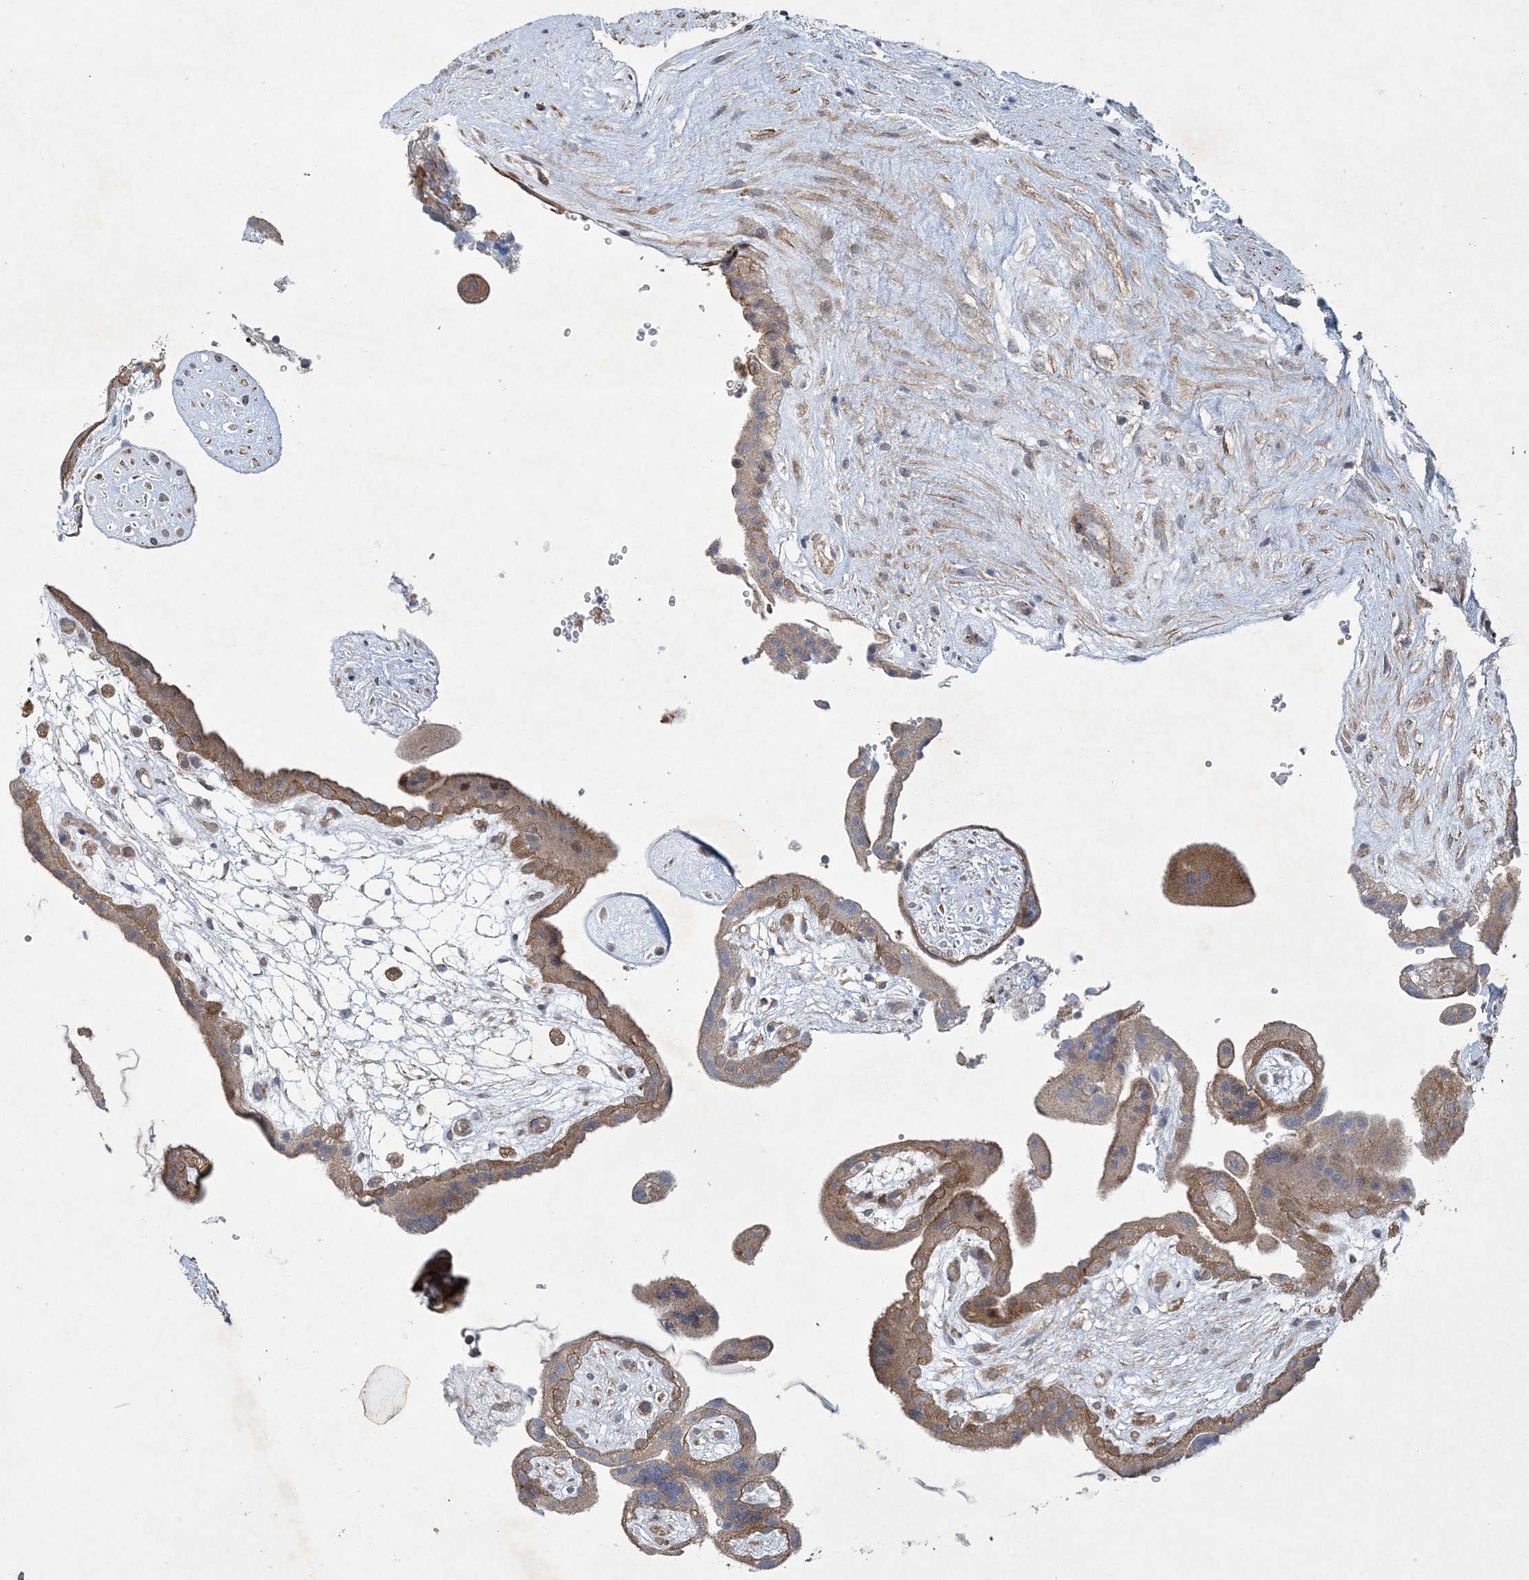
{"staining": {"intensity": "moderate", "quantity": "<25%", "location": "cytoplasmic/membranous"}, "tissue": "placenta", "cell_type": "Trophoblastic cells", "image_type": "normal", "snomed": [{"axis": "morphology", "description": "Normal tissue, NOS"}, {"axis": "topography", "description": "Placenta"}], "caption": "Brown immunohistochemical staining in normal placenta reveals moderate cytoplasmic/membranous positivity in approximately <25% of trophoblastic cells.", "gene": "N4BP2", "patient": {"sex": "female", "age": 18}}